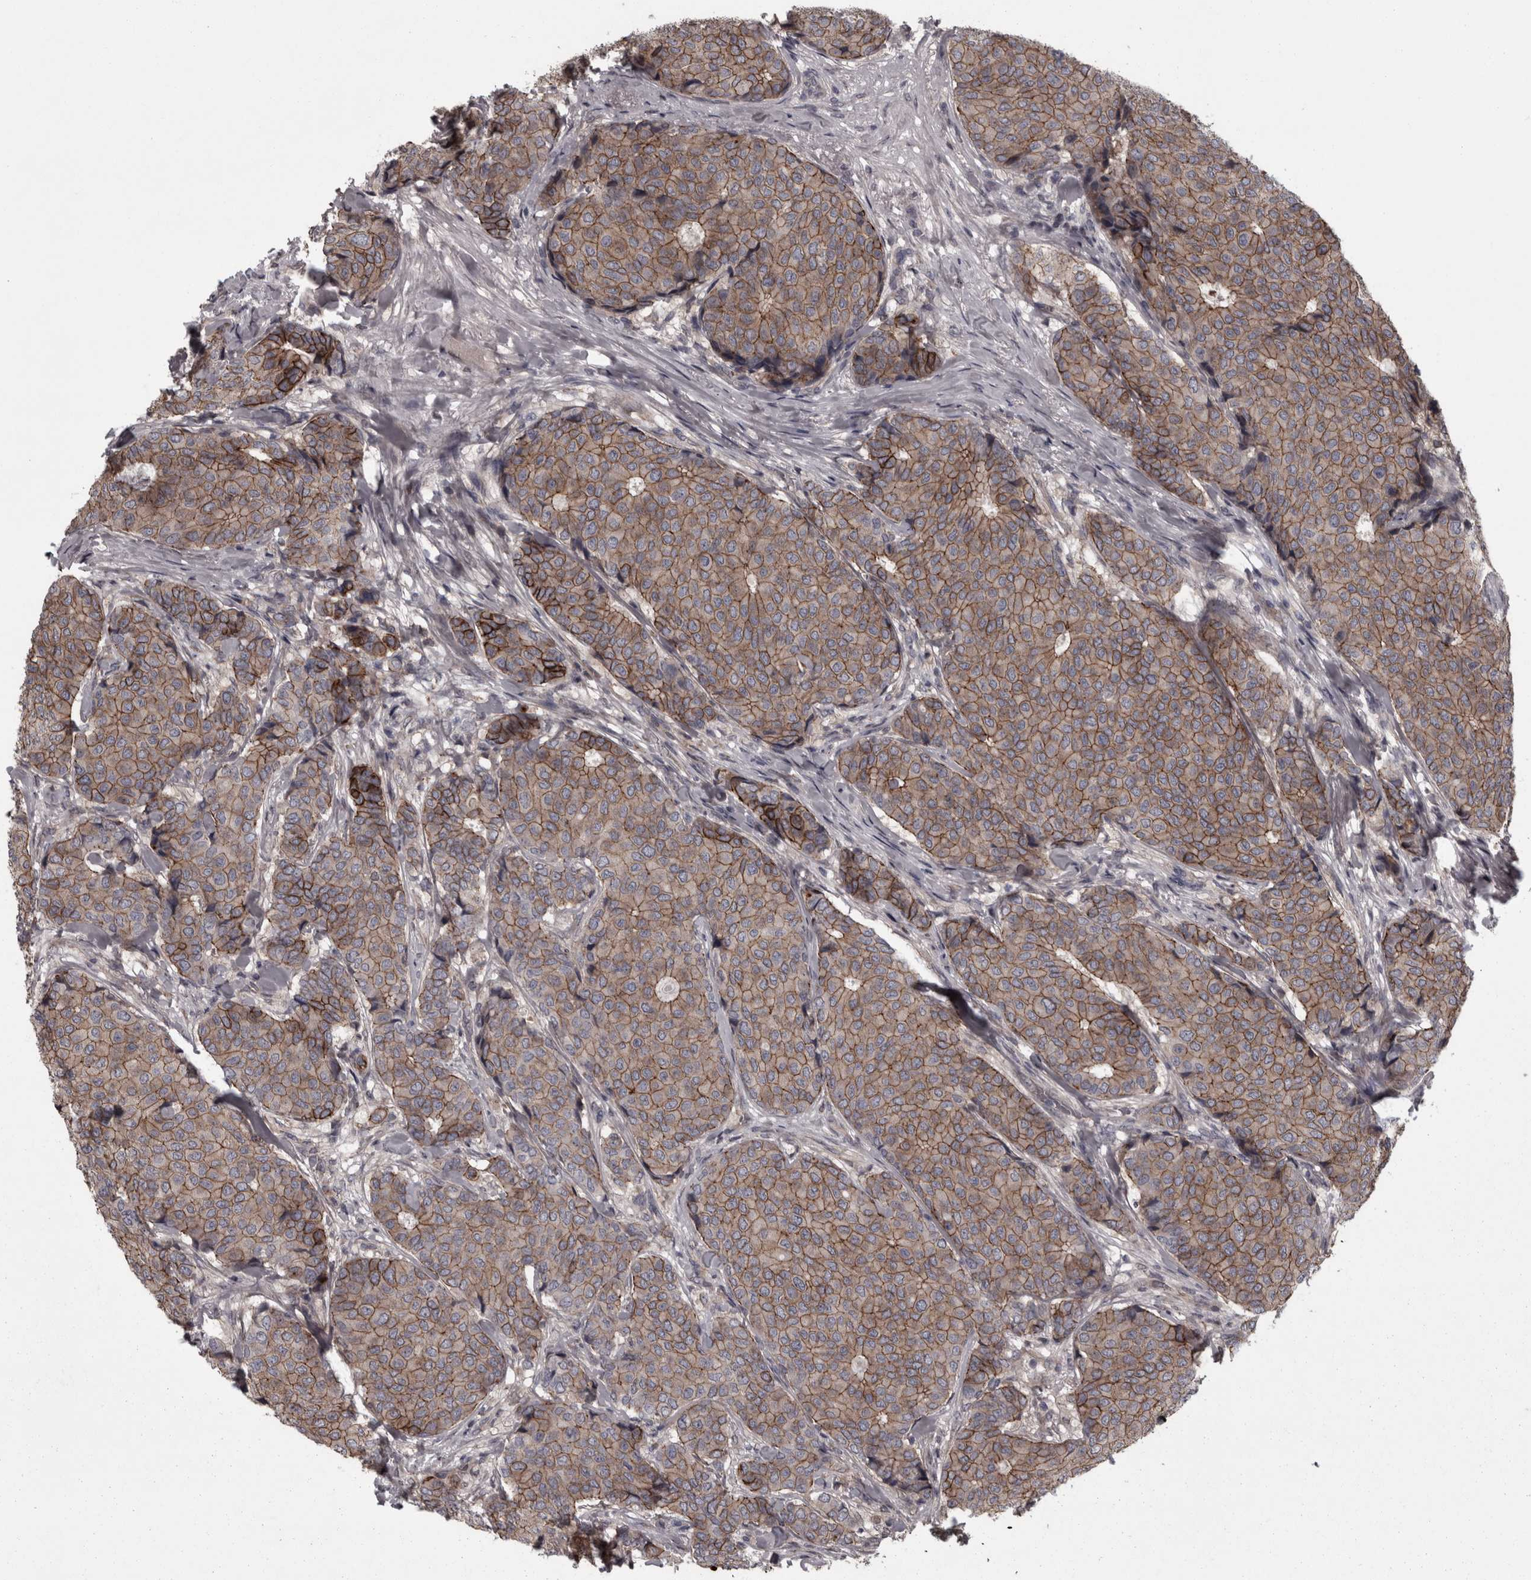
{"staining": {"intensity": "moderate", "quantity": ">75%", "location": "cytoplasmic/membranous"}, "tissue": "breast cancer", "cell_type": "Tumor cells", "image_type": "cancer", "snomed": [{"axis": "morphology", "description": "Duct carcinoma"}, {"axis": "topography", "description": "Breast"}], "caption": "Approximately >75% of tumor cells in human invasive ductal carcinoma (breast) exhibit moderate cytoplasmic/membranous protein positivity as visualized by brown immunohistochemical staining.", "gene": "PCDH17", "patient": {"sex": "female", "age": 75}}